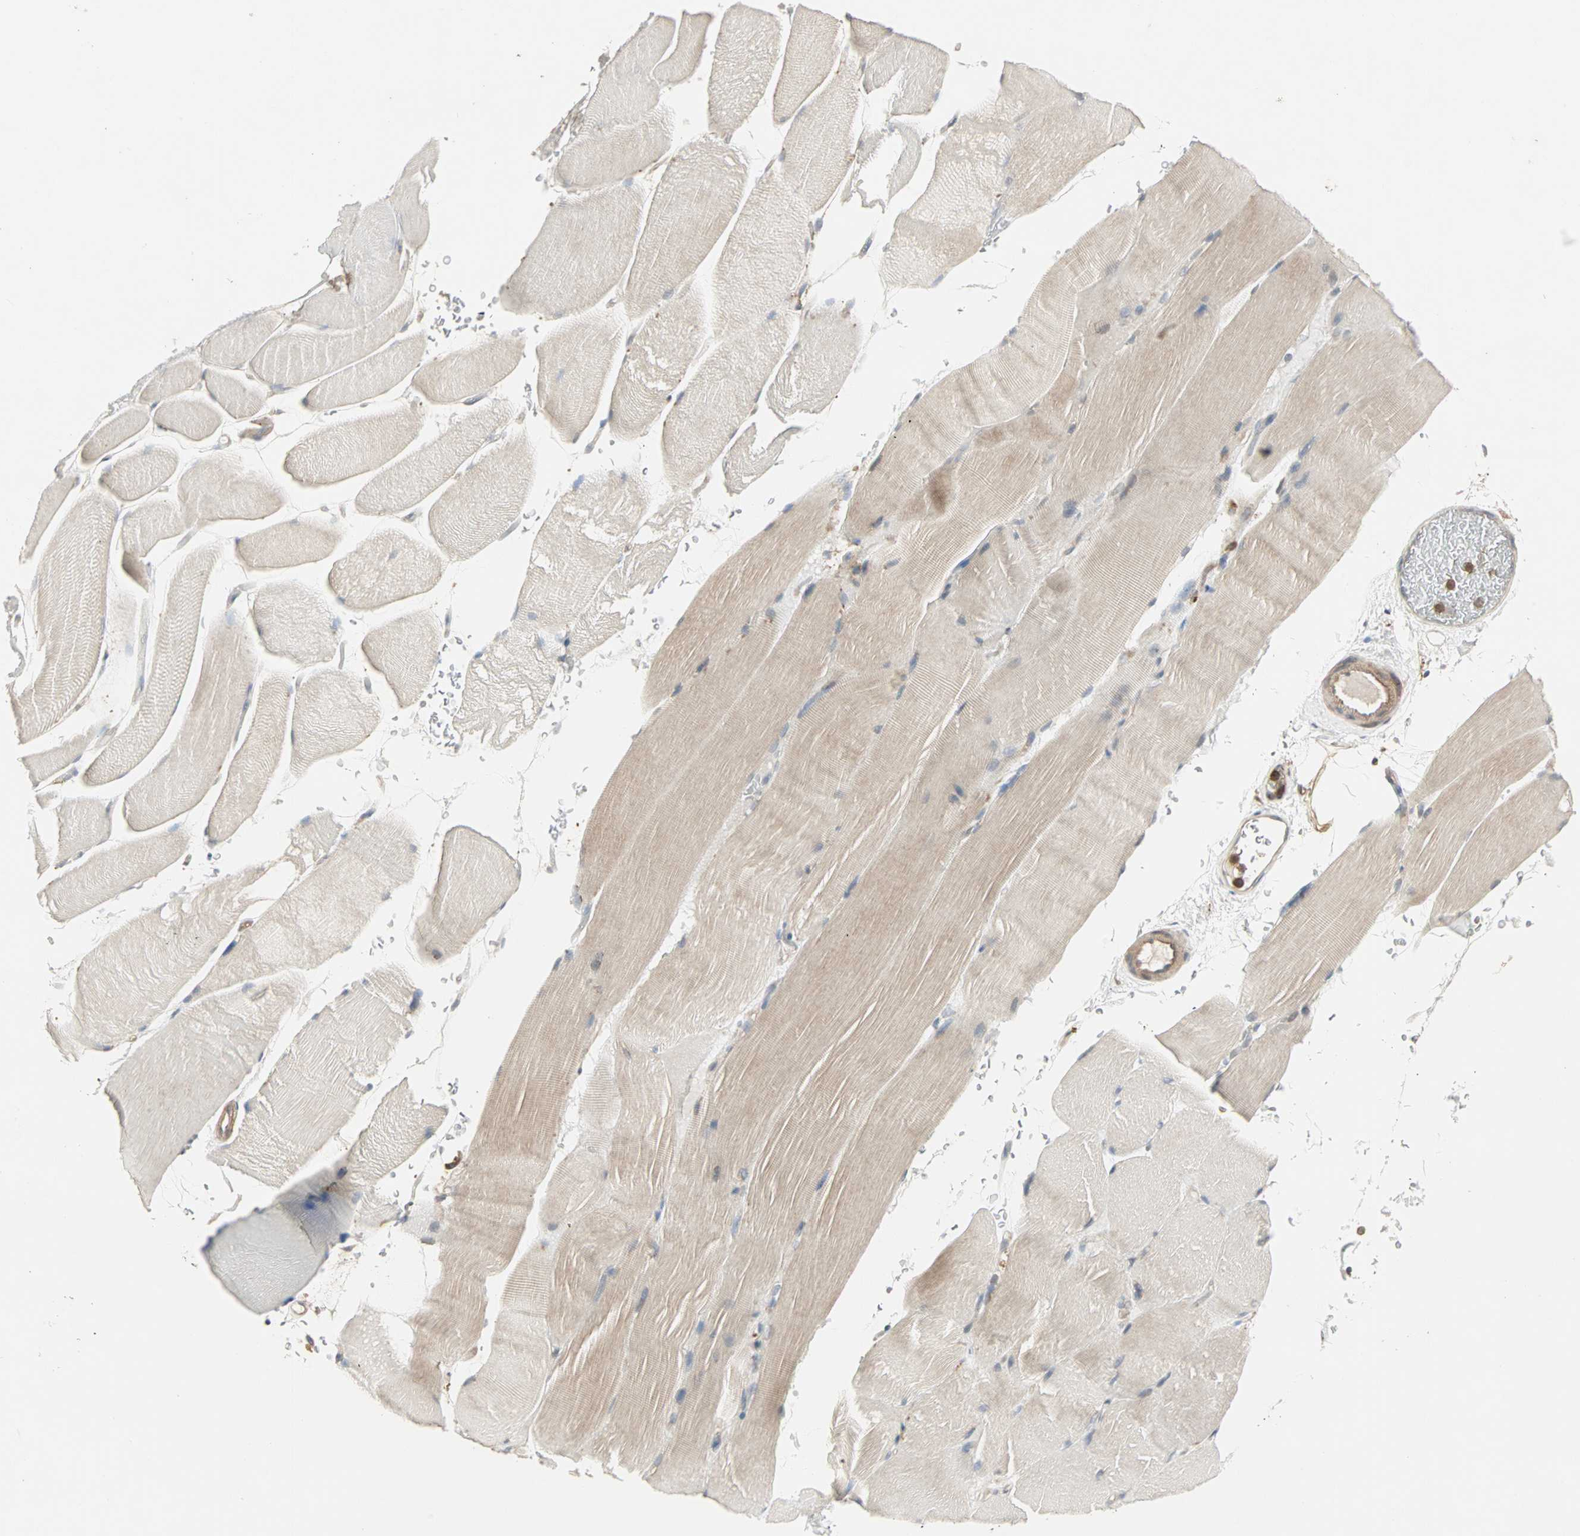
{"staining": {"intensity": "weak", "quantity": "25%-75%", "location": "cytoplasmic/membranous"}, "tissue": "skeletal muscle", "cell_type": "Myocytes", "image_type": "normal", "snomed": [{"axis": "morphology", "description": "Normal tissue, NOS"}, {"axis": "topography", "description": "Skeletal muscle"}], "caption": "High-magnification brightfield microscopy of normal skeletal muscle stained with DAB (brown) and counterstained with hematoxylin (blue). myocytes exhibit weak cytoplasmic/membranous staining is appreciated in about25%-75% of cells. The staining was performed using DAB to visualize the protein expression in brown, while the nuclei were stained in blue with hematoxylin (Magnification: 20x).", "gene": "GNAI2", "patient": {"sex": "female", "age": 37}}